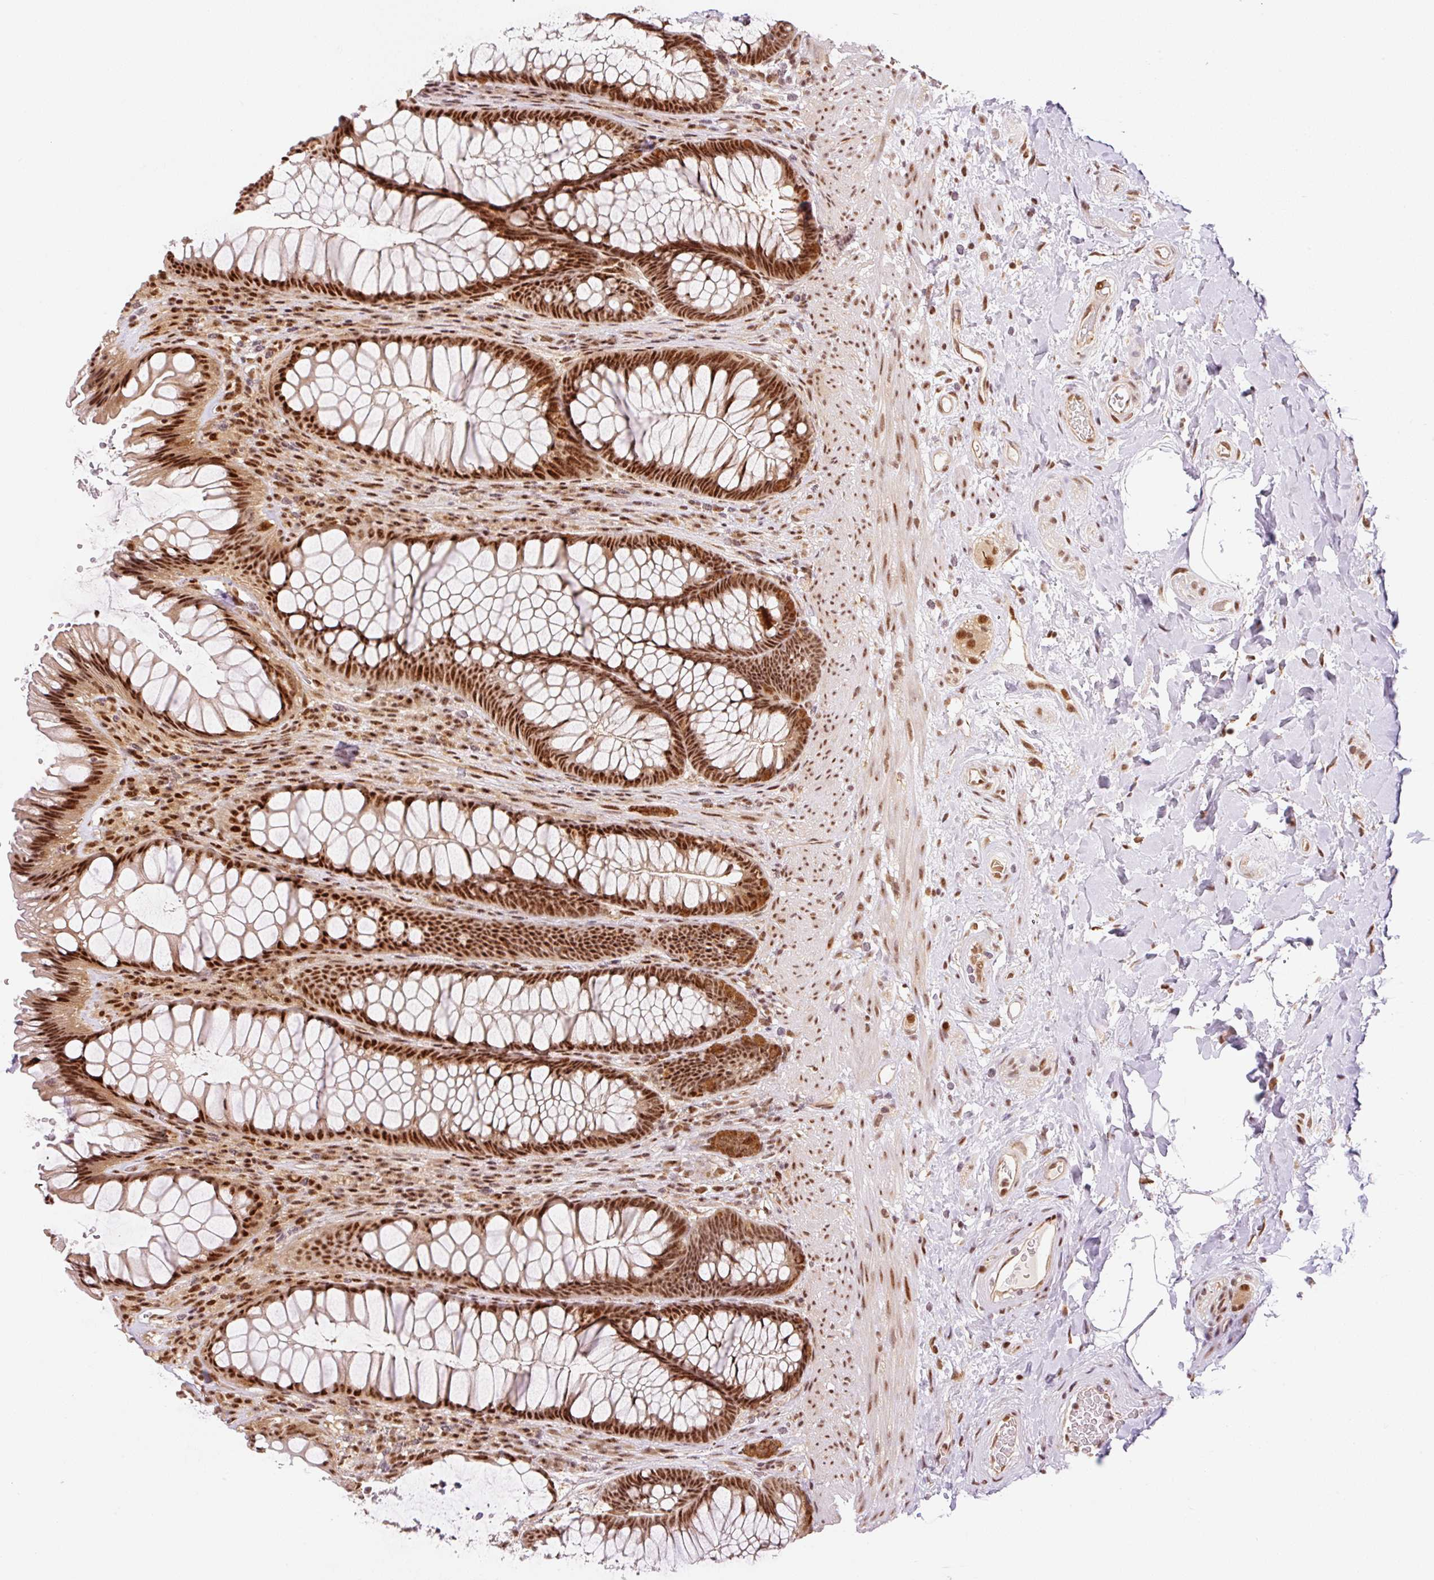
{"staining": {"intensity": "strong", "quantity": ">75%", "location": "nuclear"}, "tissue": "rectum", "cell_type": "Glandular cells", "image_type": "normal", "snomed": [{"axis": "morphology", "description": "Normal tissue, NOS"}, {"axis": "topography", "description": "Rectum"}], "caption": "Immunohistochemical staining of normal human rectum reveals strong nuclear protein positivity in approximately >75% of glandular cells. The protein is shown in brown color, while the nuclei are stained blue.", "gene": "INTS8", "patient": {"sex": "male", "age": 53}}